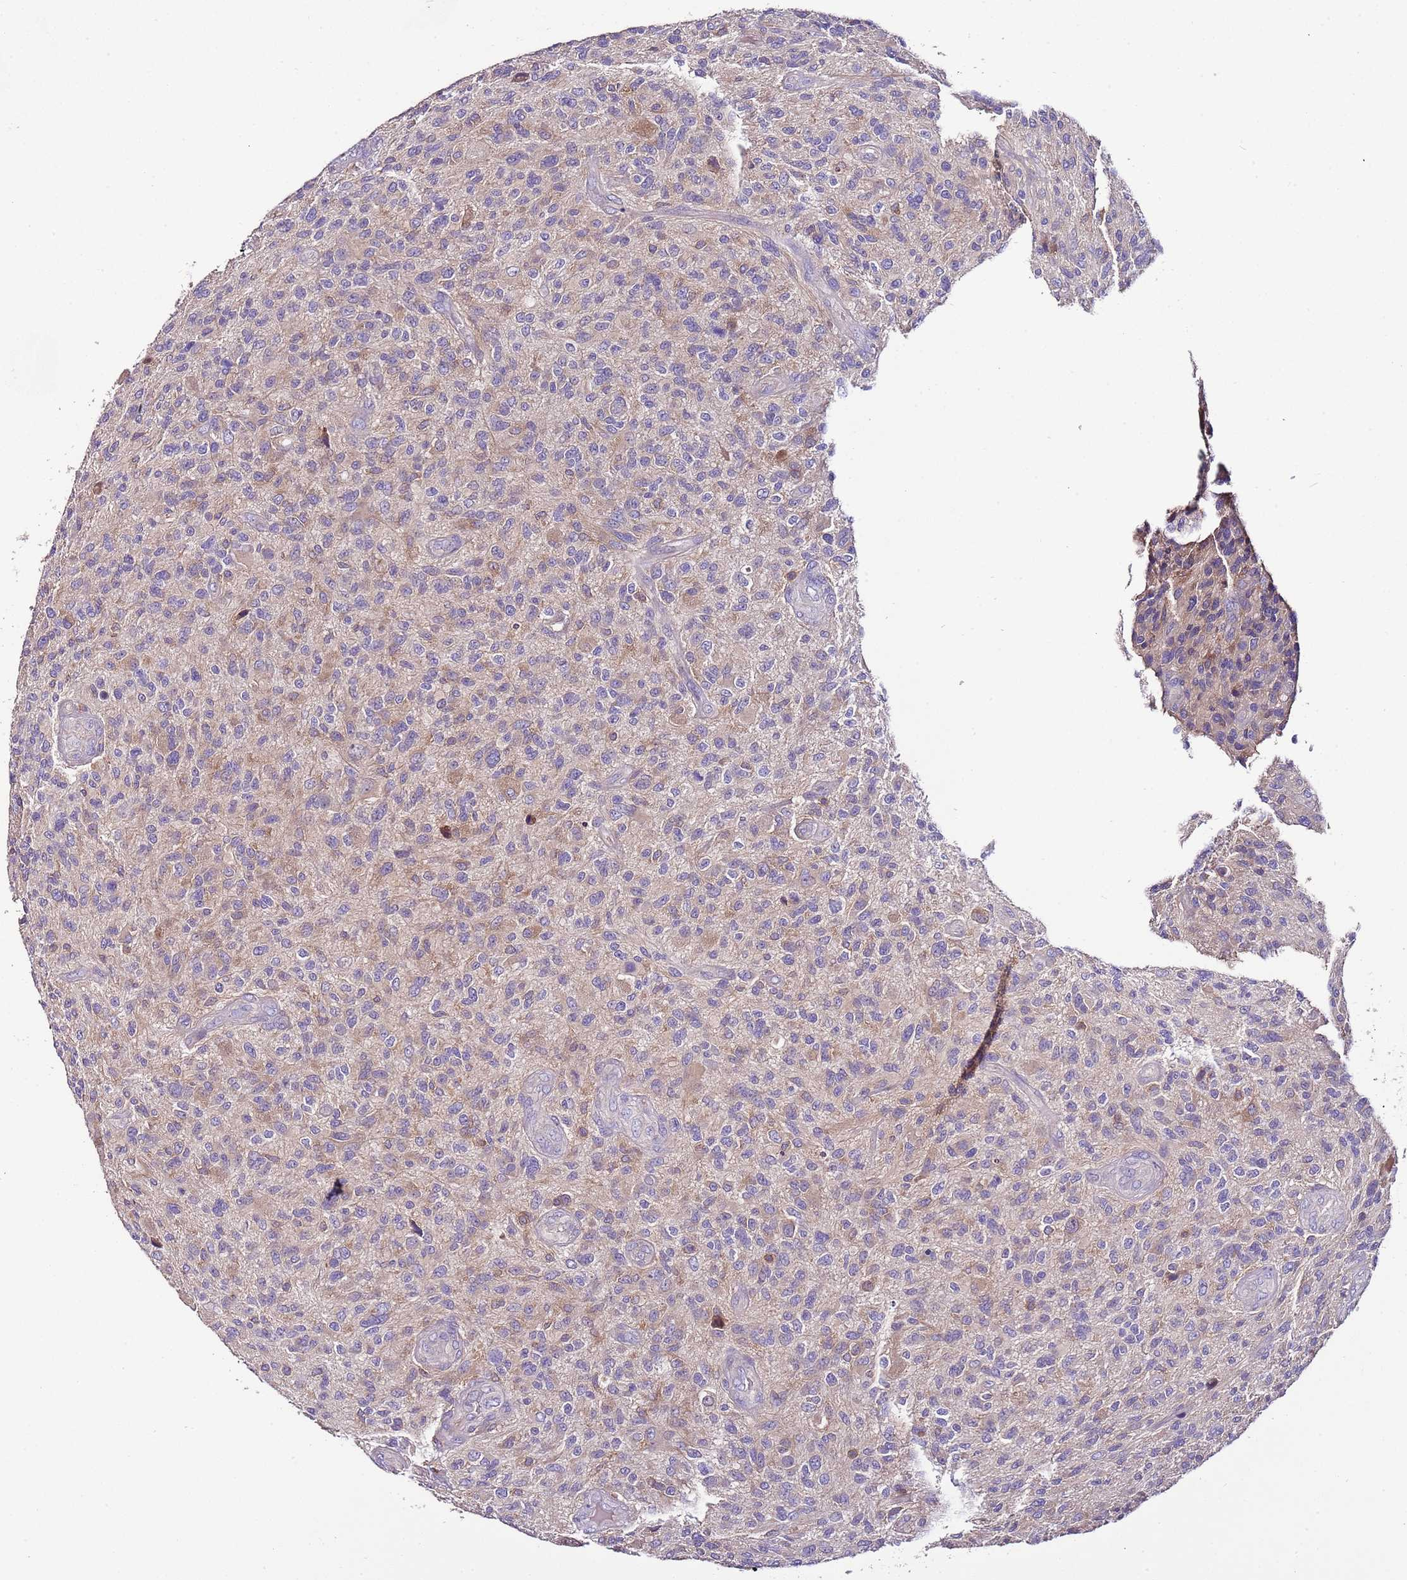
{"staining": {"intensity": "negative", "quantity": "none", "location": "none"}, "tissue": "glioma", "cell_type": "Tumor cells", "image_type": "cancer", "snomed": [{"axis": "morphology", "description": "Glioma, malignant, High grade"}, {"axis": "topography", "description": "Brain"}], "caption": "Immunohistochemistry photomicrograph of human malignant high-grade glioma stained for a protein (brown), which shows no staining in tumor cells. Brightfield microscopy of immunohistochemistry stained with DAB (3,3'-diaminobenzidine) (brown) and hematoxylin (blue), captured at high magnification.", "gene": "IGIP", "patient": {"sex": "male", "age": 47}}